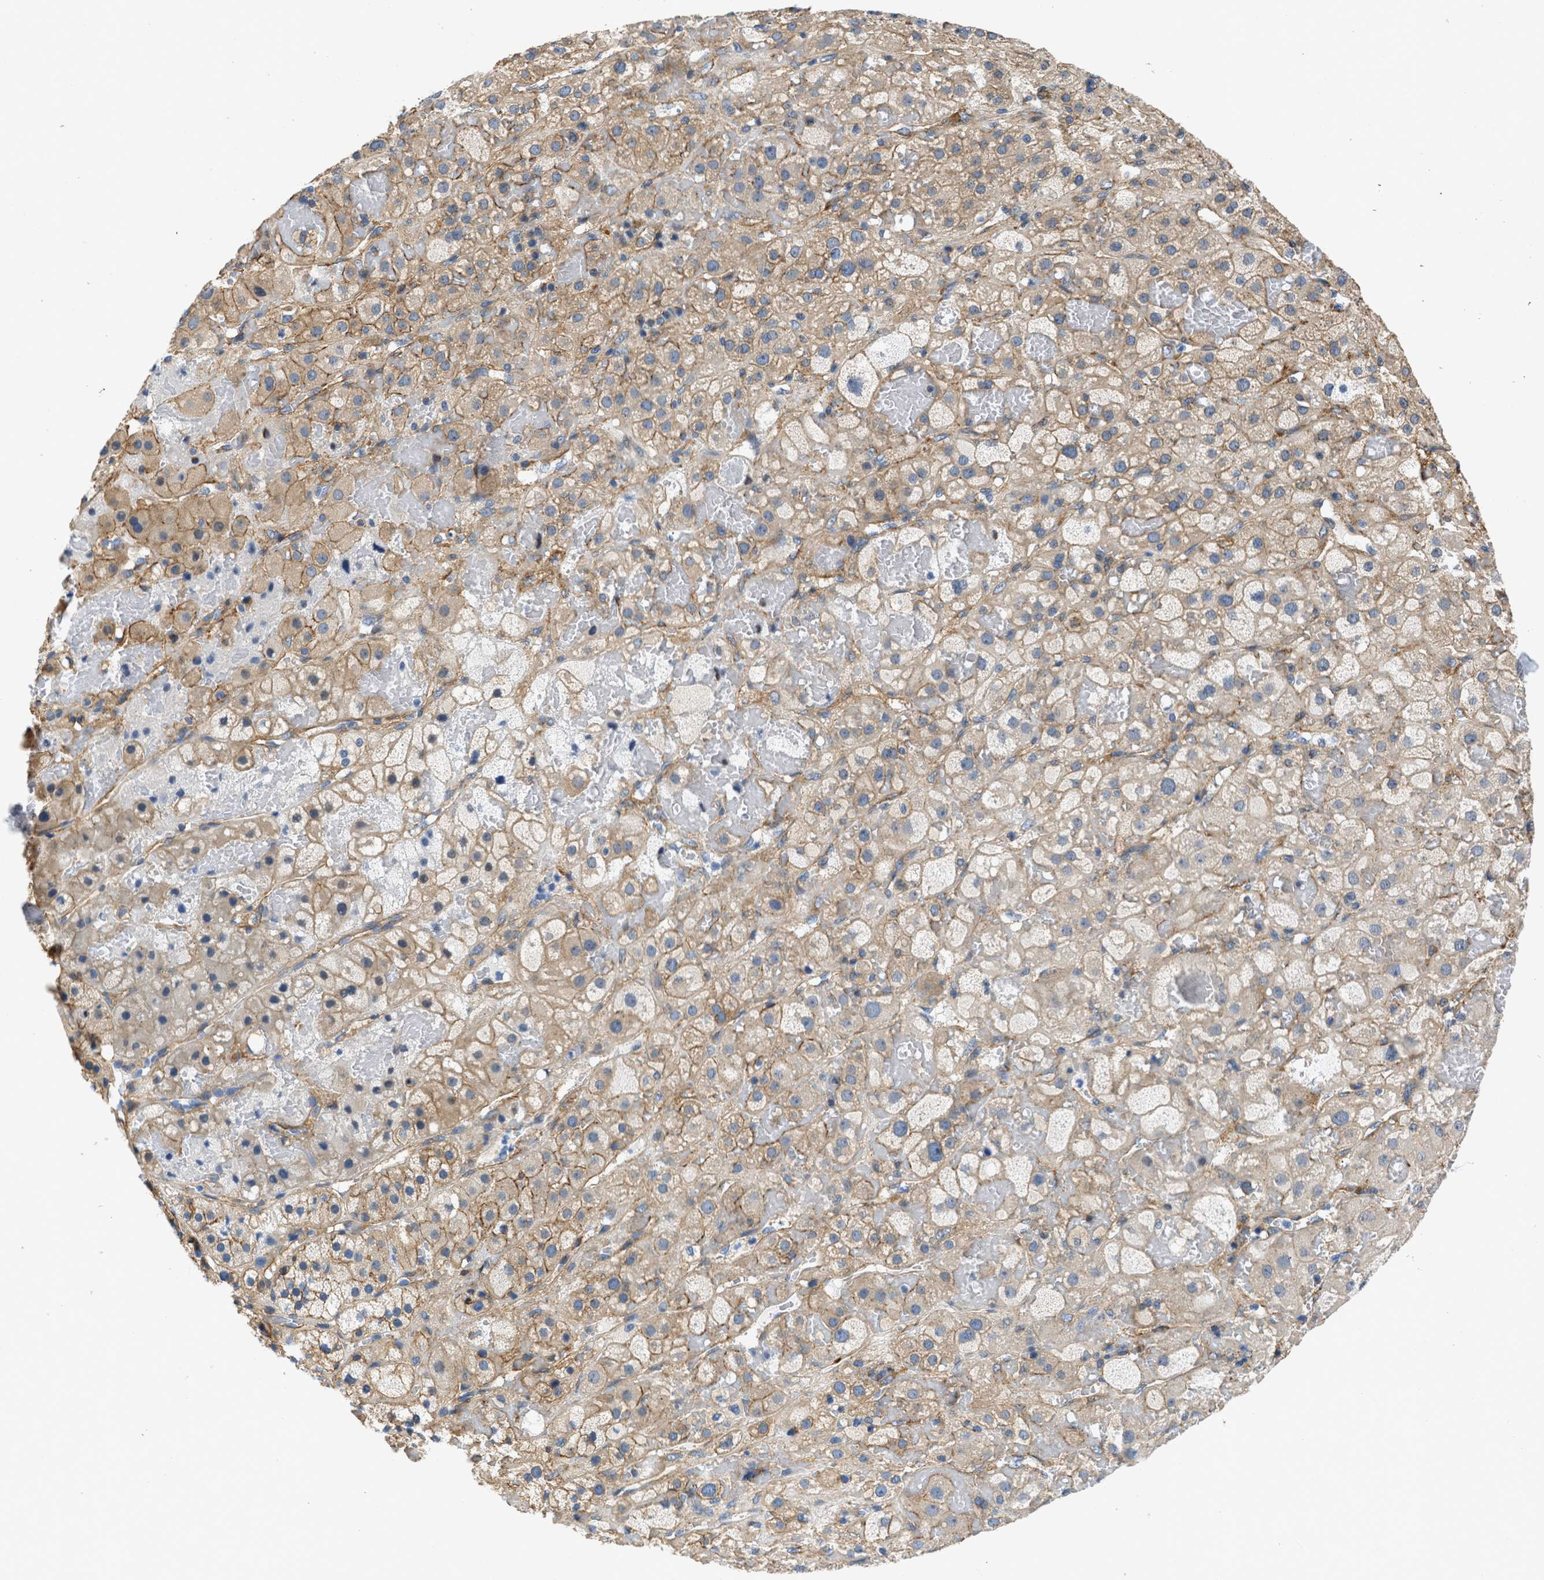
{"staining": {"intensity": "moderate", "quantity": ">75%", "location": "cytoplasmic/membranous"}, "tissue": "adrenal gland", "cell_type": "Glandular cells", "image_type": "normal", "snomed": [{"axis": "morphology", "description": "Normal tissue, NOS"}, {"axis": "topography", "description": "Adrenal gland"}], "caption": "Brown immunohistochemical staining in unremarkable adrenal gland reveals moderate cytoplasmic/membranous expression in about >75% of glandular cells. The staining is performed using DAB (3,3'-diaminobenzidine) brown chromogen to label protein expression. The nuclei are counter-stained blue using hematoxylin.", "gene": "SEPTIN2", "patient": {"sex": "female", "age": 47}}